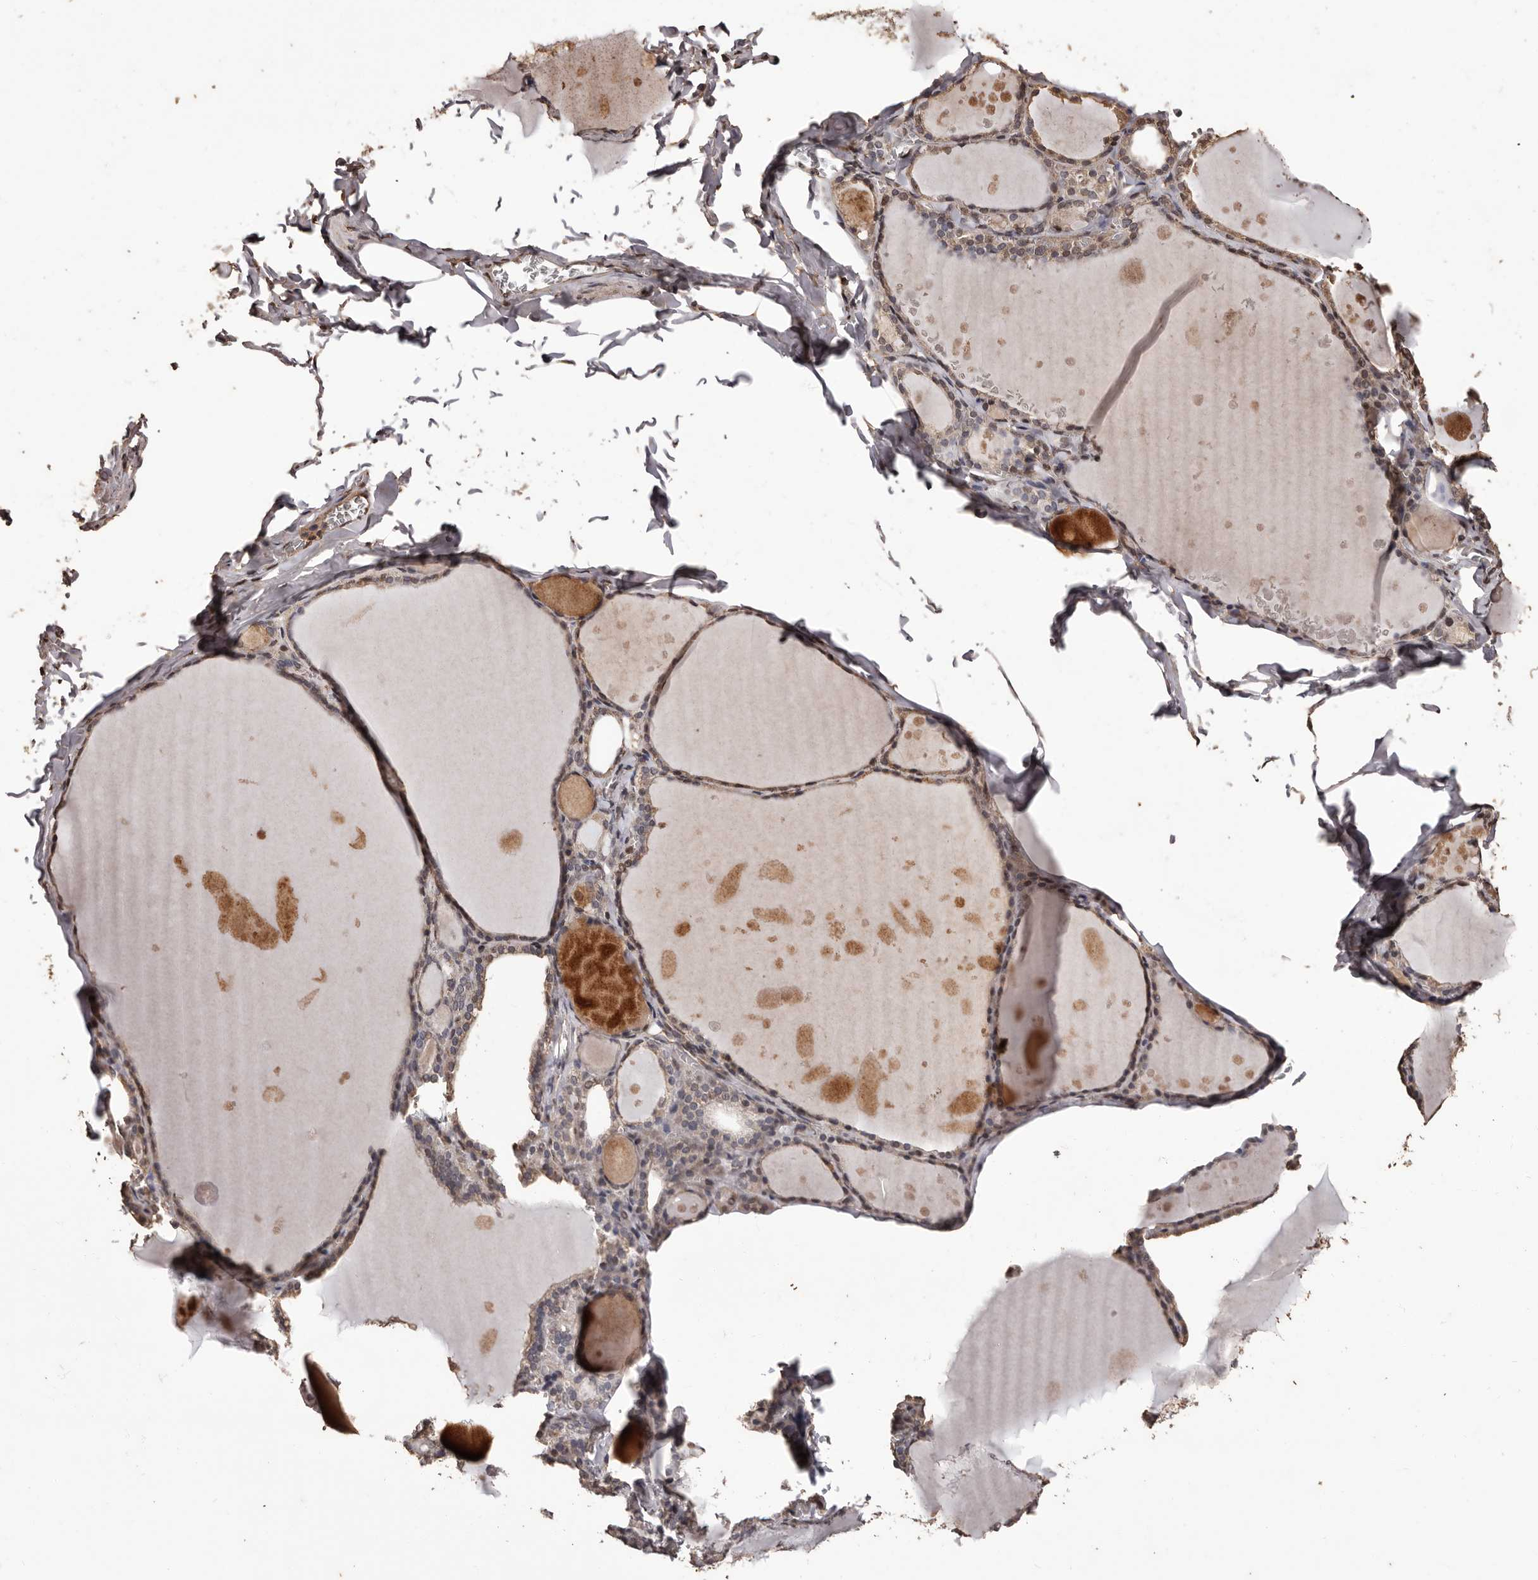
{"staining": {"intensity": "weak", "quantity": ">75%", "location": "cytoplasmic/membranous"}, "tissue": "thyroid gland", "cell_type": "Glandular cells", "image_type": "normal", "snomed": [{"axis": "morphology", "description": "Normal tissue, NOS"}, {"axis": "topography", "description": "Thyroid gland"}], "caption": "Immunohistochemical staining of normal thyroid gland demonstrates weak cytoplasmic/membranous protein staining in about >75% of glandular cells.", "gene": "NAV1", "patient": {"sex": "male", "age": 56}}